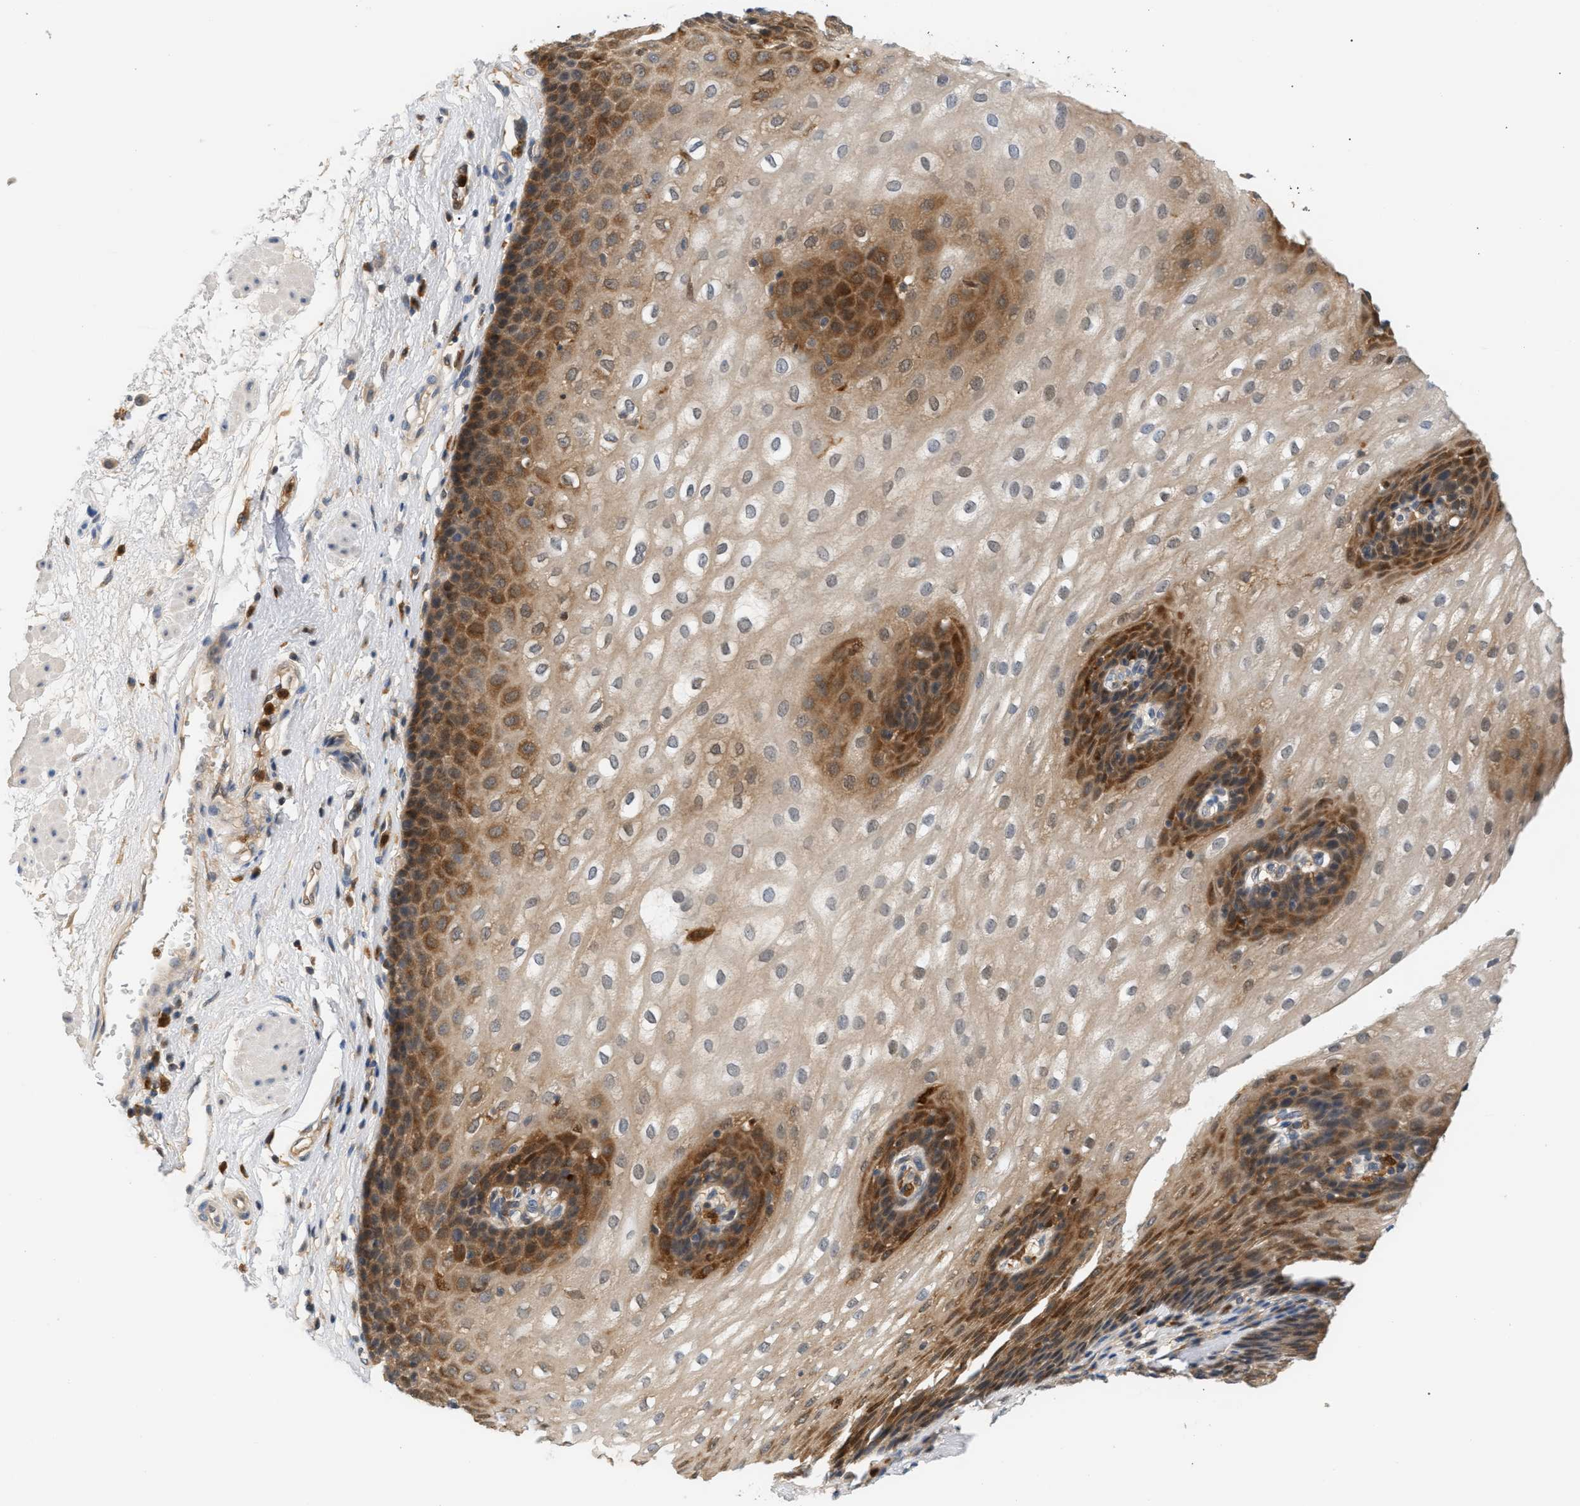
{"staining": {"intensity": "moderate", "quantity": "25%-75%", "location": "cytoplasmic/membranous"}, "tissue": "esophagus", "cell_type": "Squamous epithelial cells", "image_type": "normal", "snomed": [{"axis": "morphology", "description": "Normal tissue, NOS"}, {"axis": "topography", "description": "Esophagus"}], "caption": "Esophagus was stained to show a protein in brown. There is medium levels of moderate cytoplasmic/membranous positivity in approximately 25%-75% of squamous epithelial cells. (DAB = brown stain, brightfield microscopy at high magnification).", "gene": "PYCARD", "patient": {"sex": "male", "age": 48}}